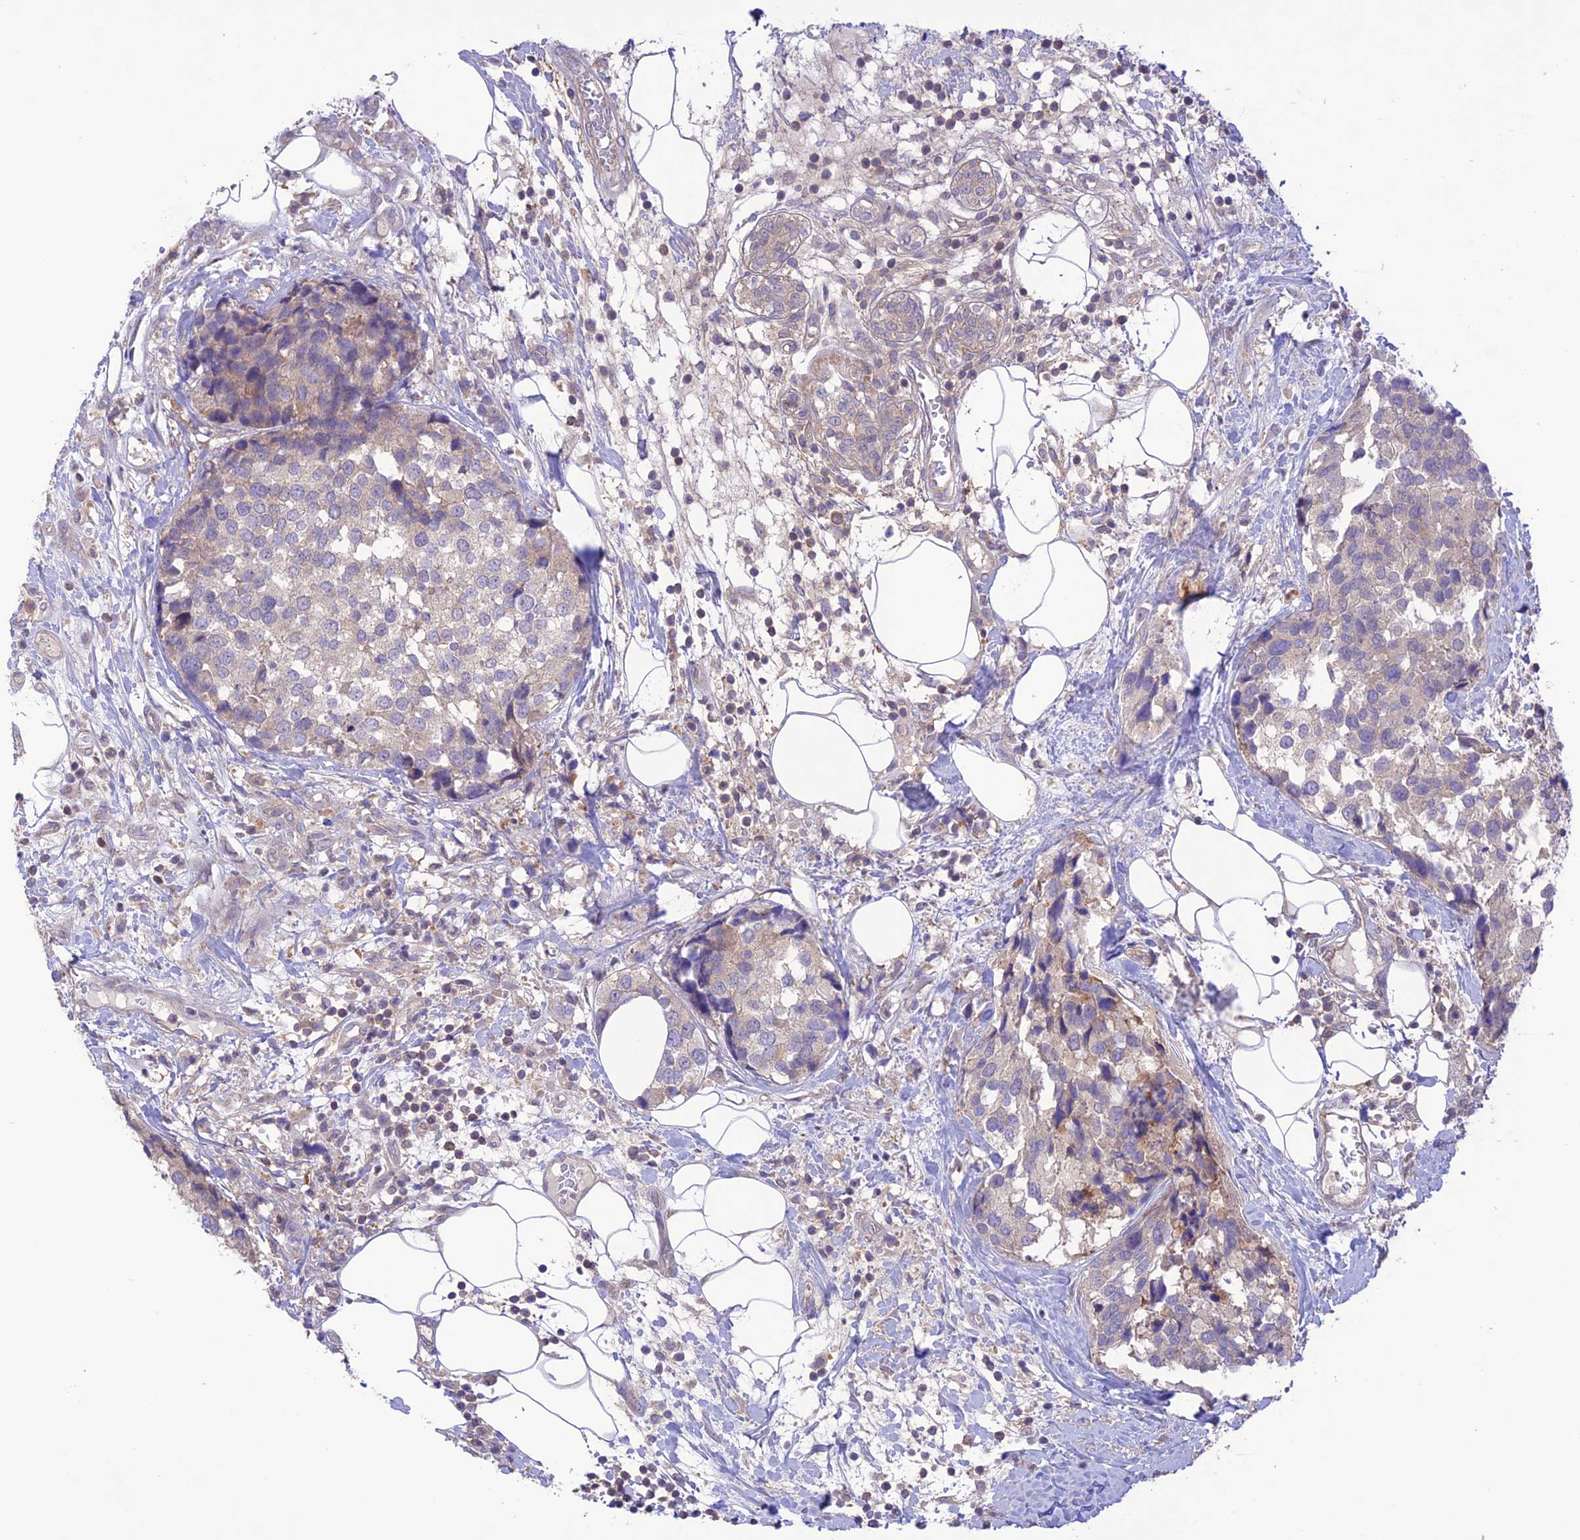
{"staining": {"intensity": "weak", "quantity": "<25%", "location": "cytoplasmic/membranous"}, "tissue": "breast cancer", "cell_type": "Tumor cells", "image_type": "cancer", "snomed": [{"axis": "morphology", "description": "Lobular carcinoma"}, {"axis": "topography", "description": "Breast"}], "caption": "Tumor cells show no significant staining in lobular carcinoma (breast). The staining was performed using DAB to visualize the protein expression in brown, while the nuclei were stained in blue with hematoxylin (Magnification: 20x).", "gene": "FCHSD1", "patient": {"sex": "female", "age": 59}}